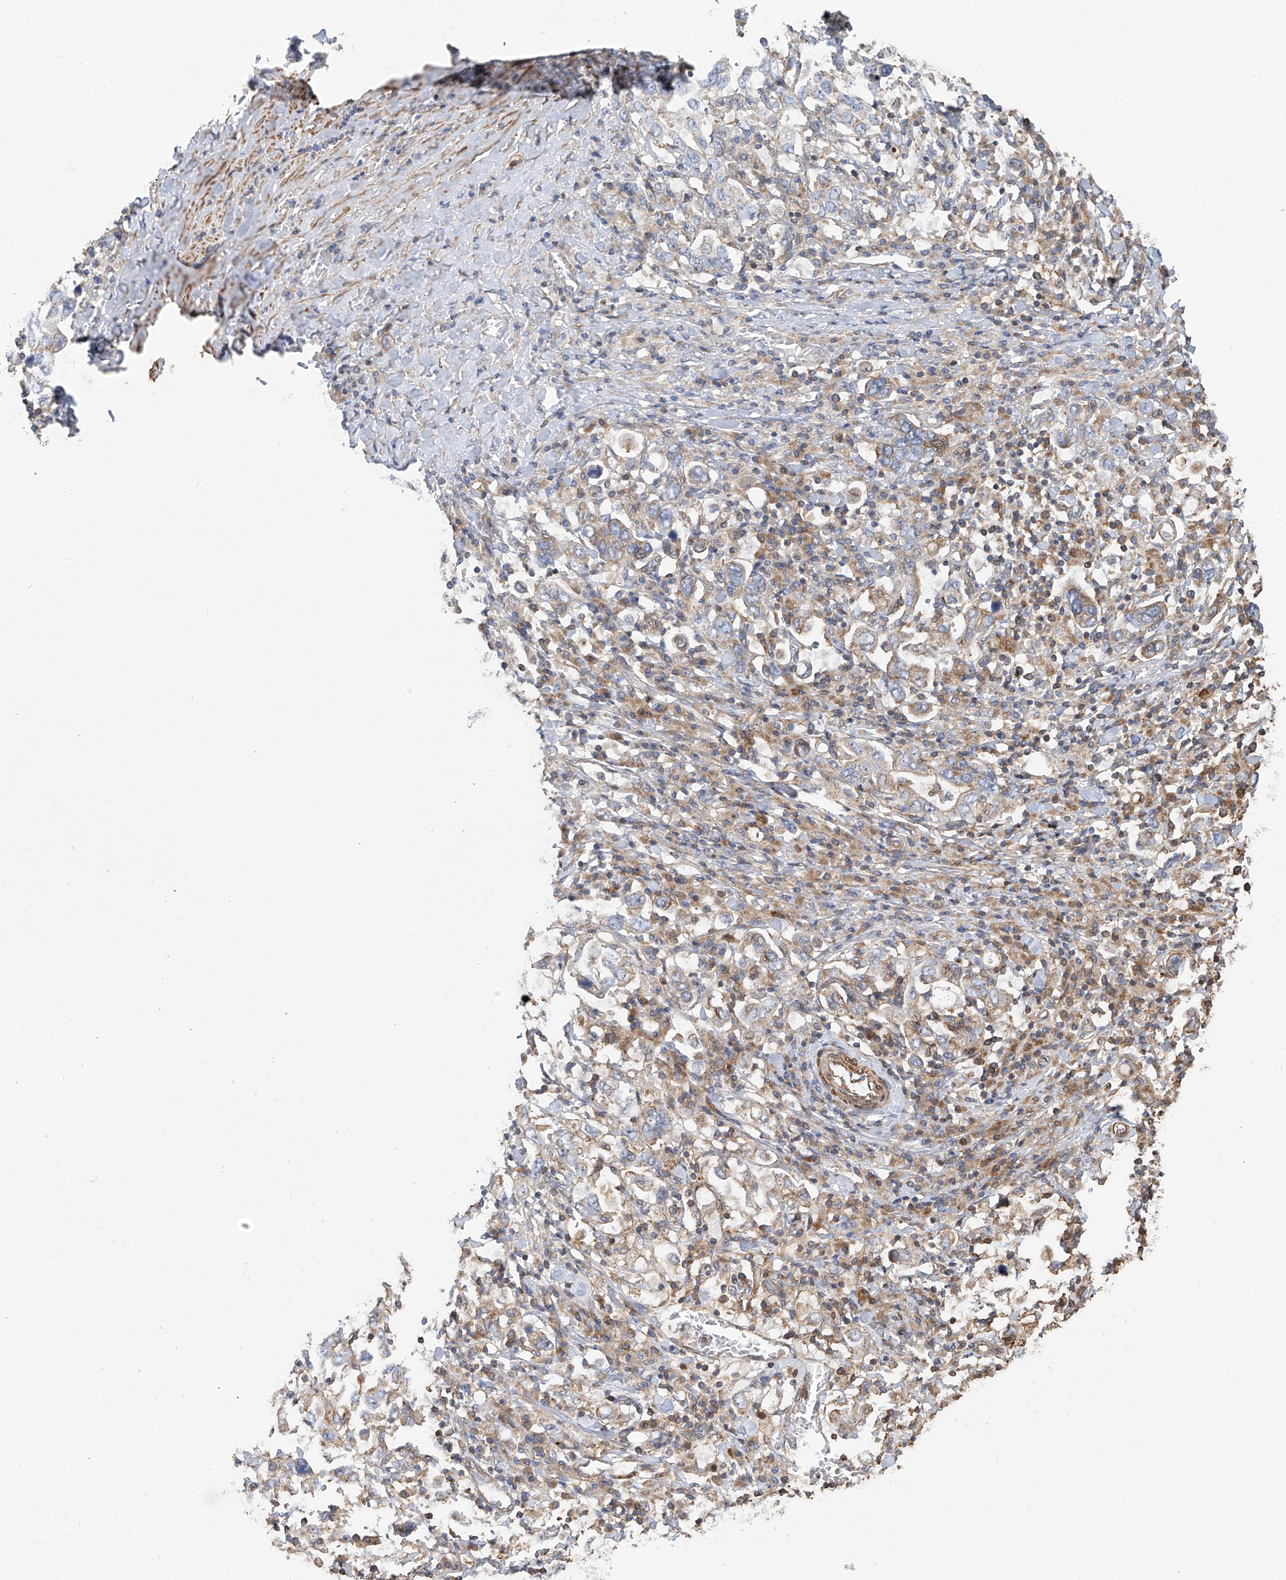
{"staining": {"intensity": "weak", "quantity": "25%-75%", "location": "cytoplasmic/membranous"}, "tissue": "stomach cancer", "cell_type": "Tumor cells", "image_type": "cancer", "snomed": [{"axis": "morphology", "description": "Adenocarcinoma, NOS"}, {"axis": "topography", "description": "Stomach, upper"}], "caption": "The photomicrograph displays staining of stomach cancer, revealing weak cytoplasmic/membranous protein positivity (brown color) within tumor cells. Using DAB (brown) and hematoxylin (blue) stains, captured at high magnification using brightfield microscopy.", "gene": "SLC43A3", "patient": {"sex": "male", "age": 62}}